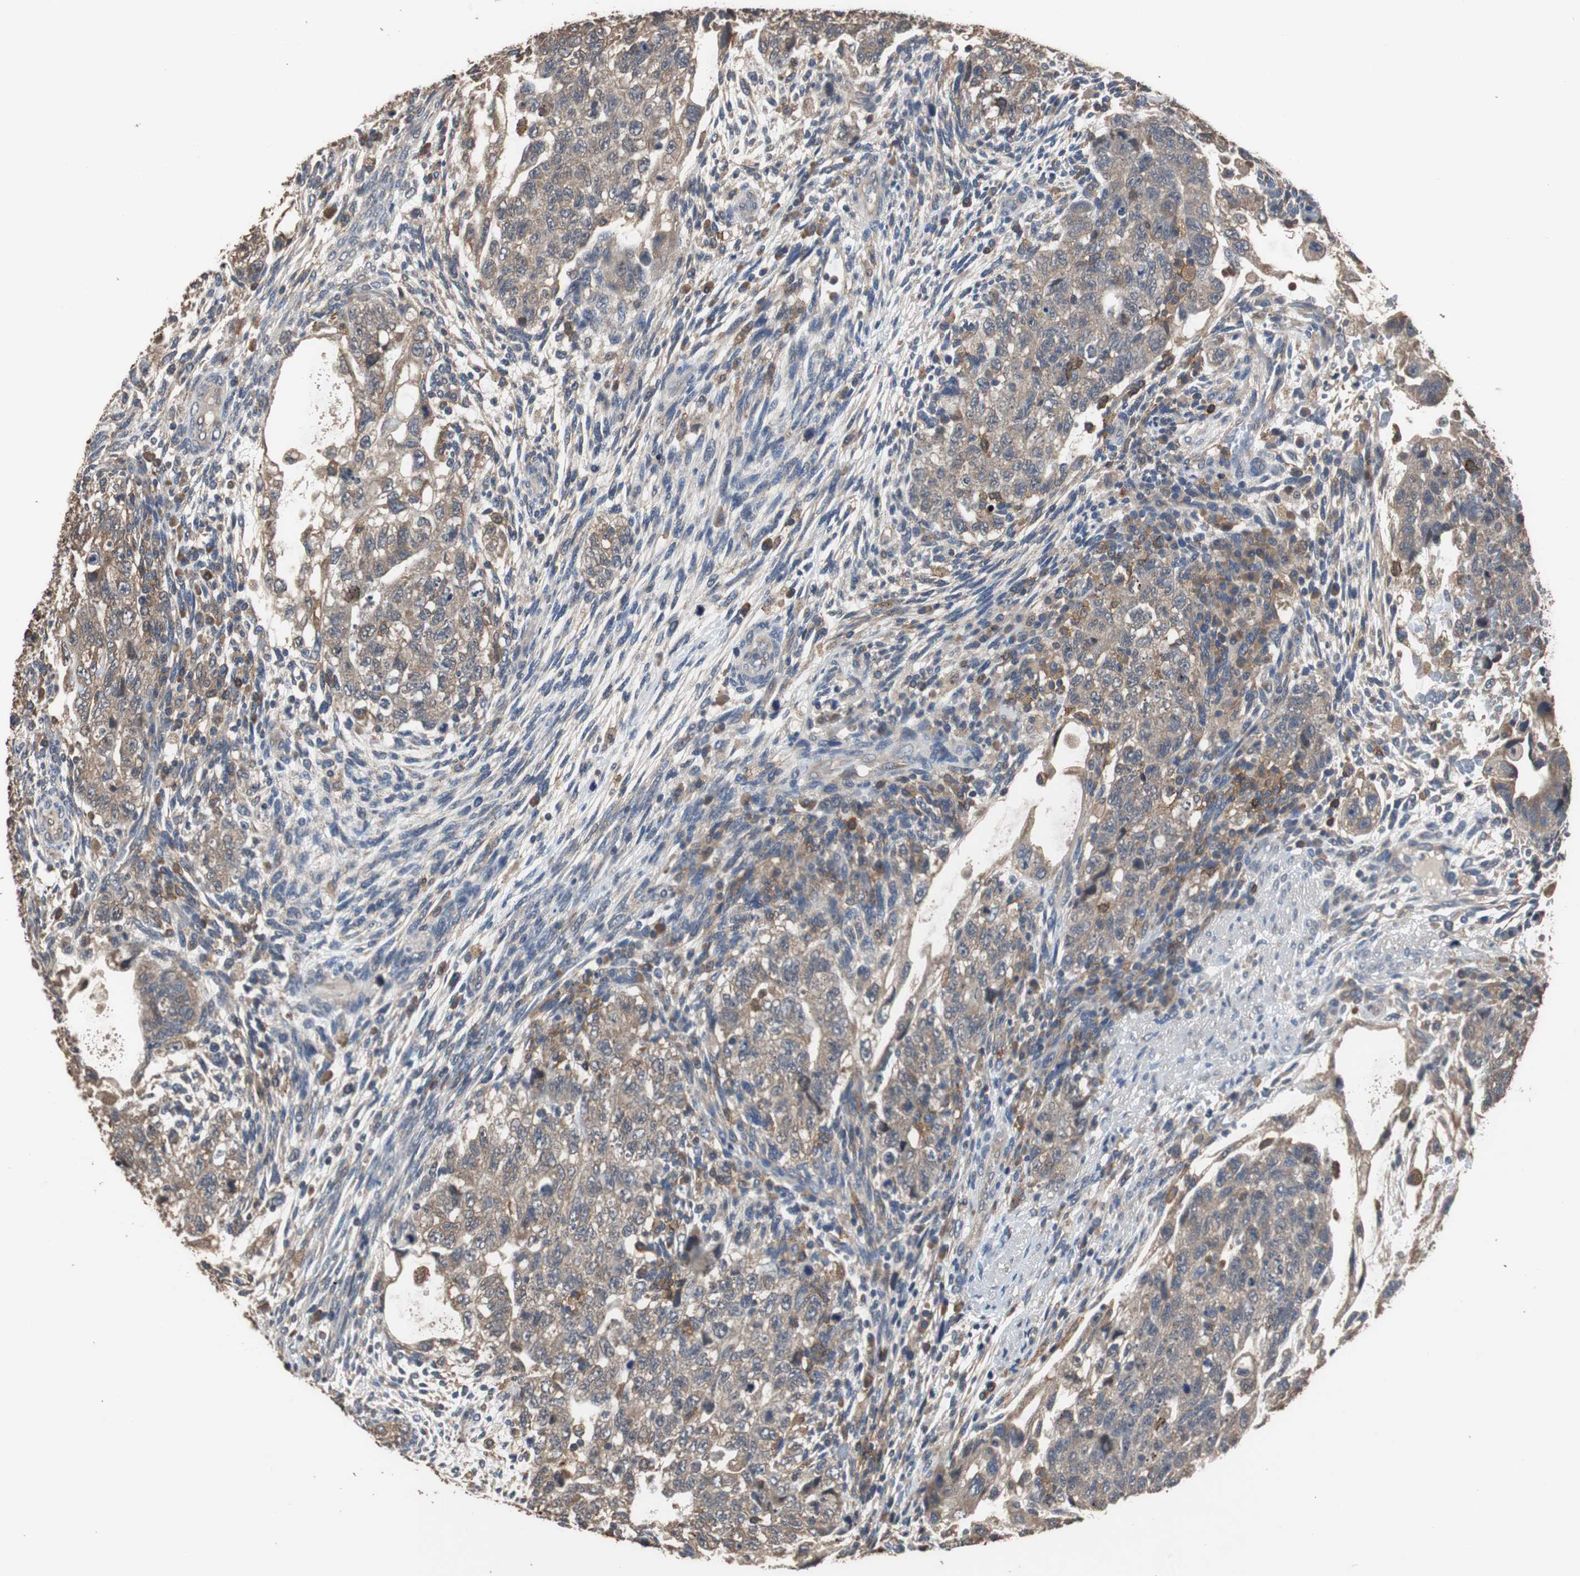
{"staining": {"intensity": "weak", "quantity": ">75%", "location": "cytoplasmic/membranous"}, "tissue": "testis cancer", "cell_type": "Tumor cells", "image_type": "cancer", "snomed": [{"axis": "morphology", "description": "Normal tissue, NOS"}, {"axis": "morphology", "description": "Carcinoma, Embryonal, NOS"}, {"axis": "topography", "description": "Testis"}], "caption": "Protein staining of testis cancer tissue displays weak cytoplasmic/membranous positivity in about >75% of tumor cells.", "gene": "SCIMP", "patient": {"sex": "male", "age": 36}}